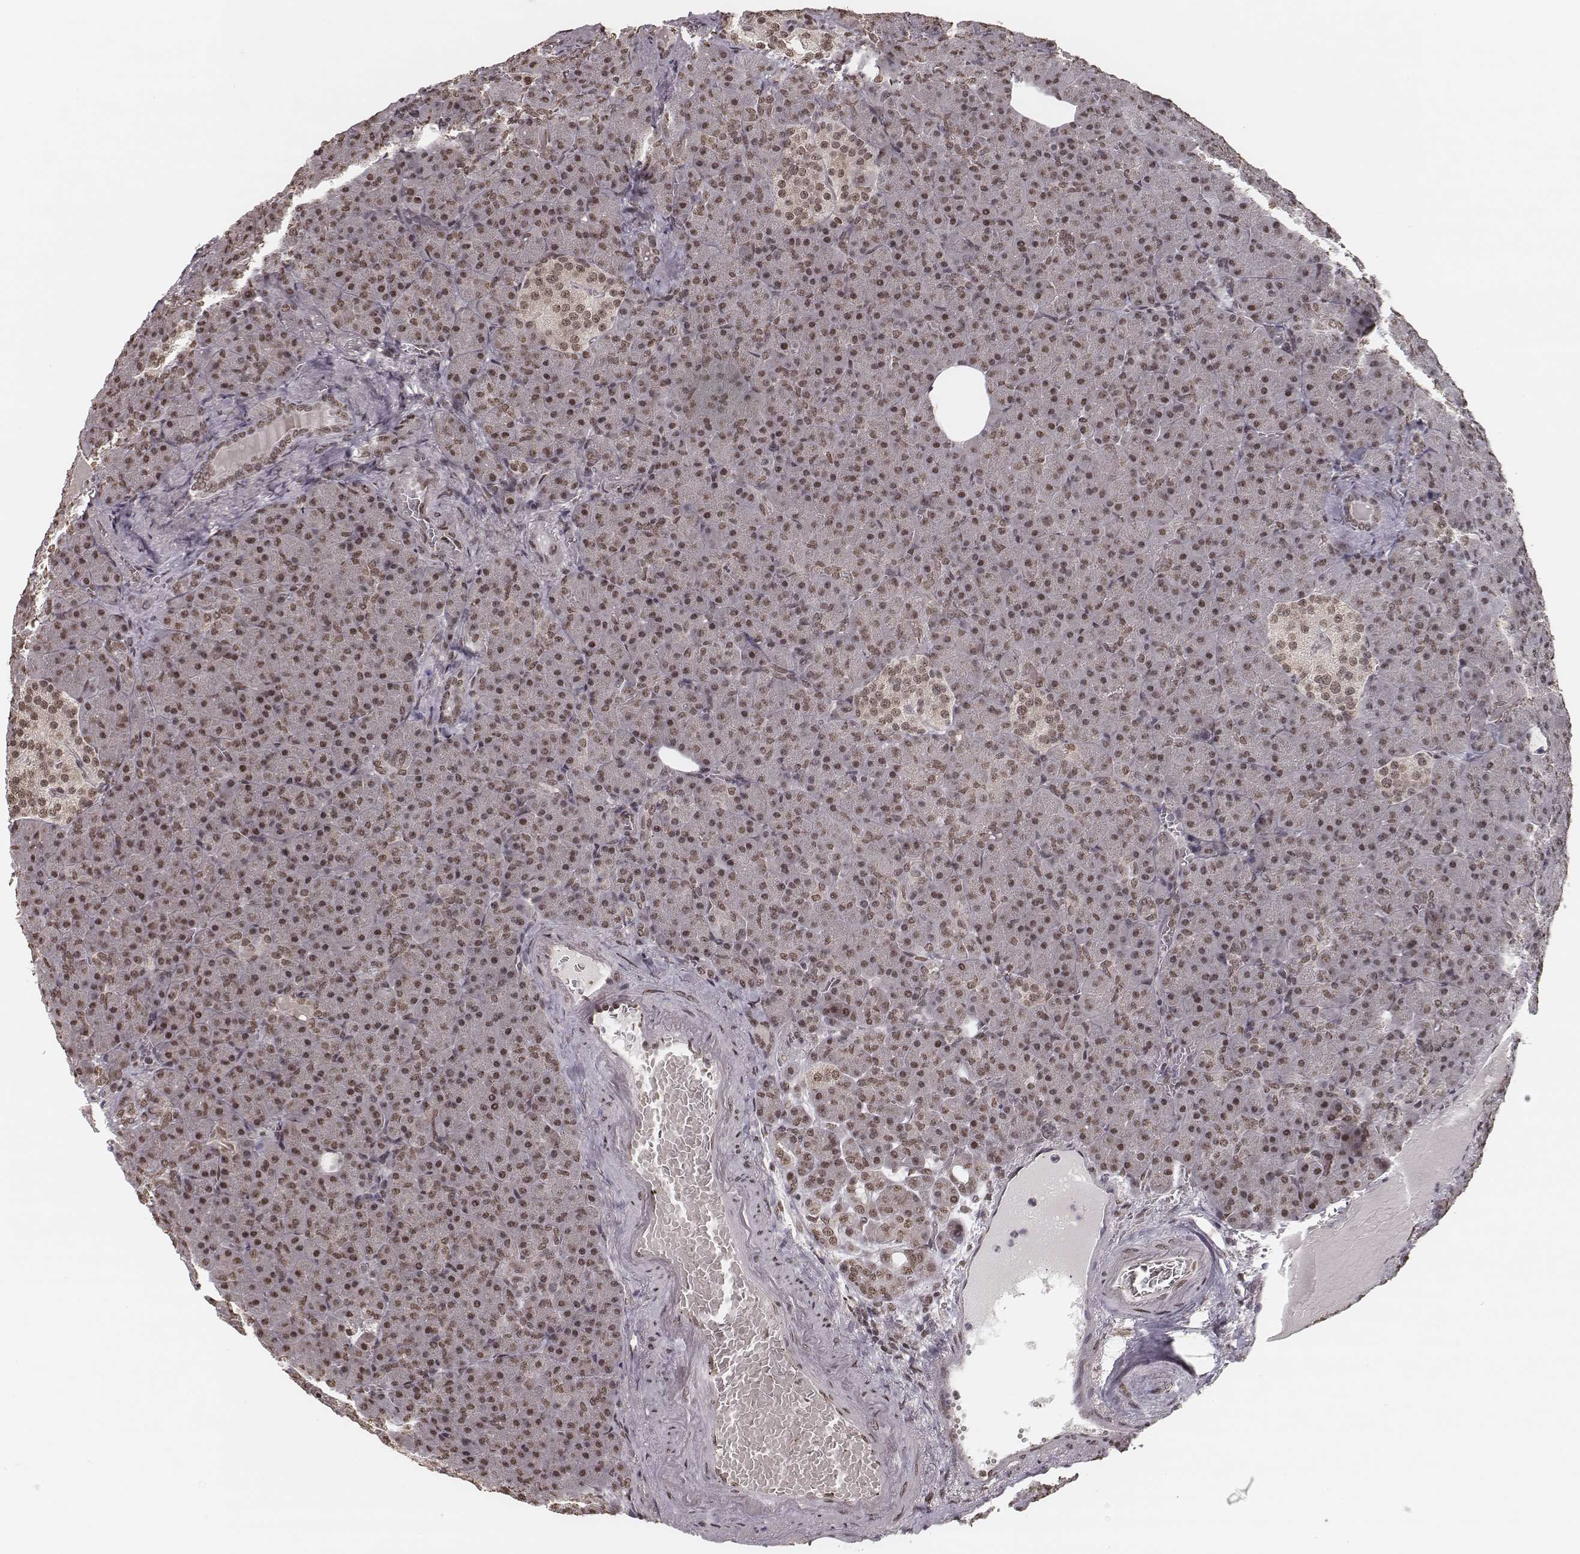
{"staining": {"intensity": "moderate", "quantity": ">75%", "location": "nuclear"}, "tissue": "pancreas", "cell_type": "Exocrine glandular cells", "image_type": "normal", "snomed": [{"axis": "morphology", "description": "Normal tissue, NOS"}, {"axis": "topography", "description": "Pancreas"}], "caption": "Human pancreas stained with a protein marker shows moderate staining in exocrine glandular cells.", "gene": "HMGA2", "patient": {"sex": "female", "age": 74}}